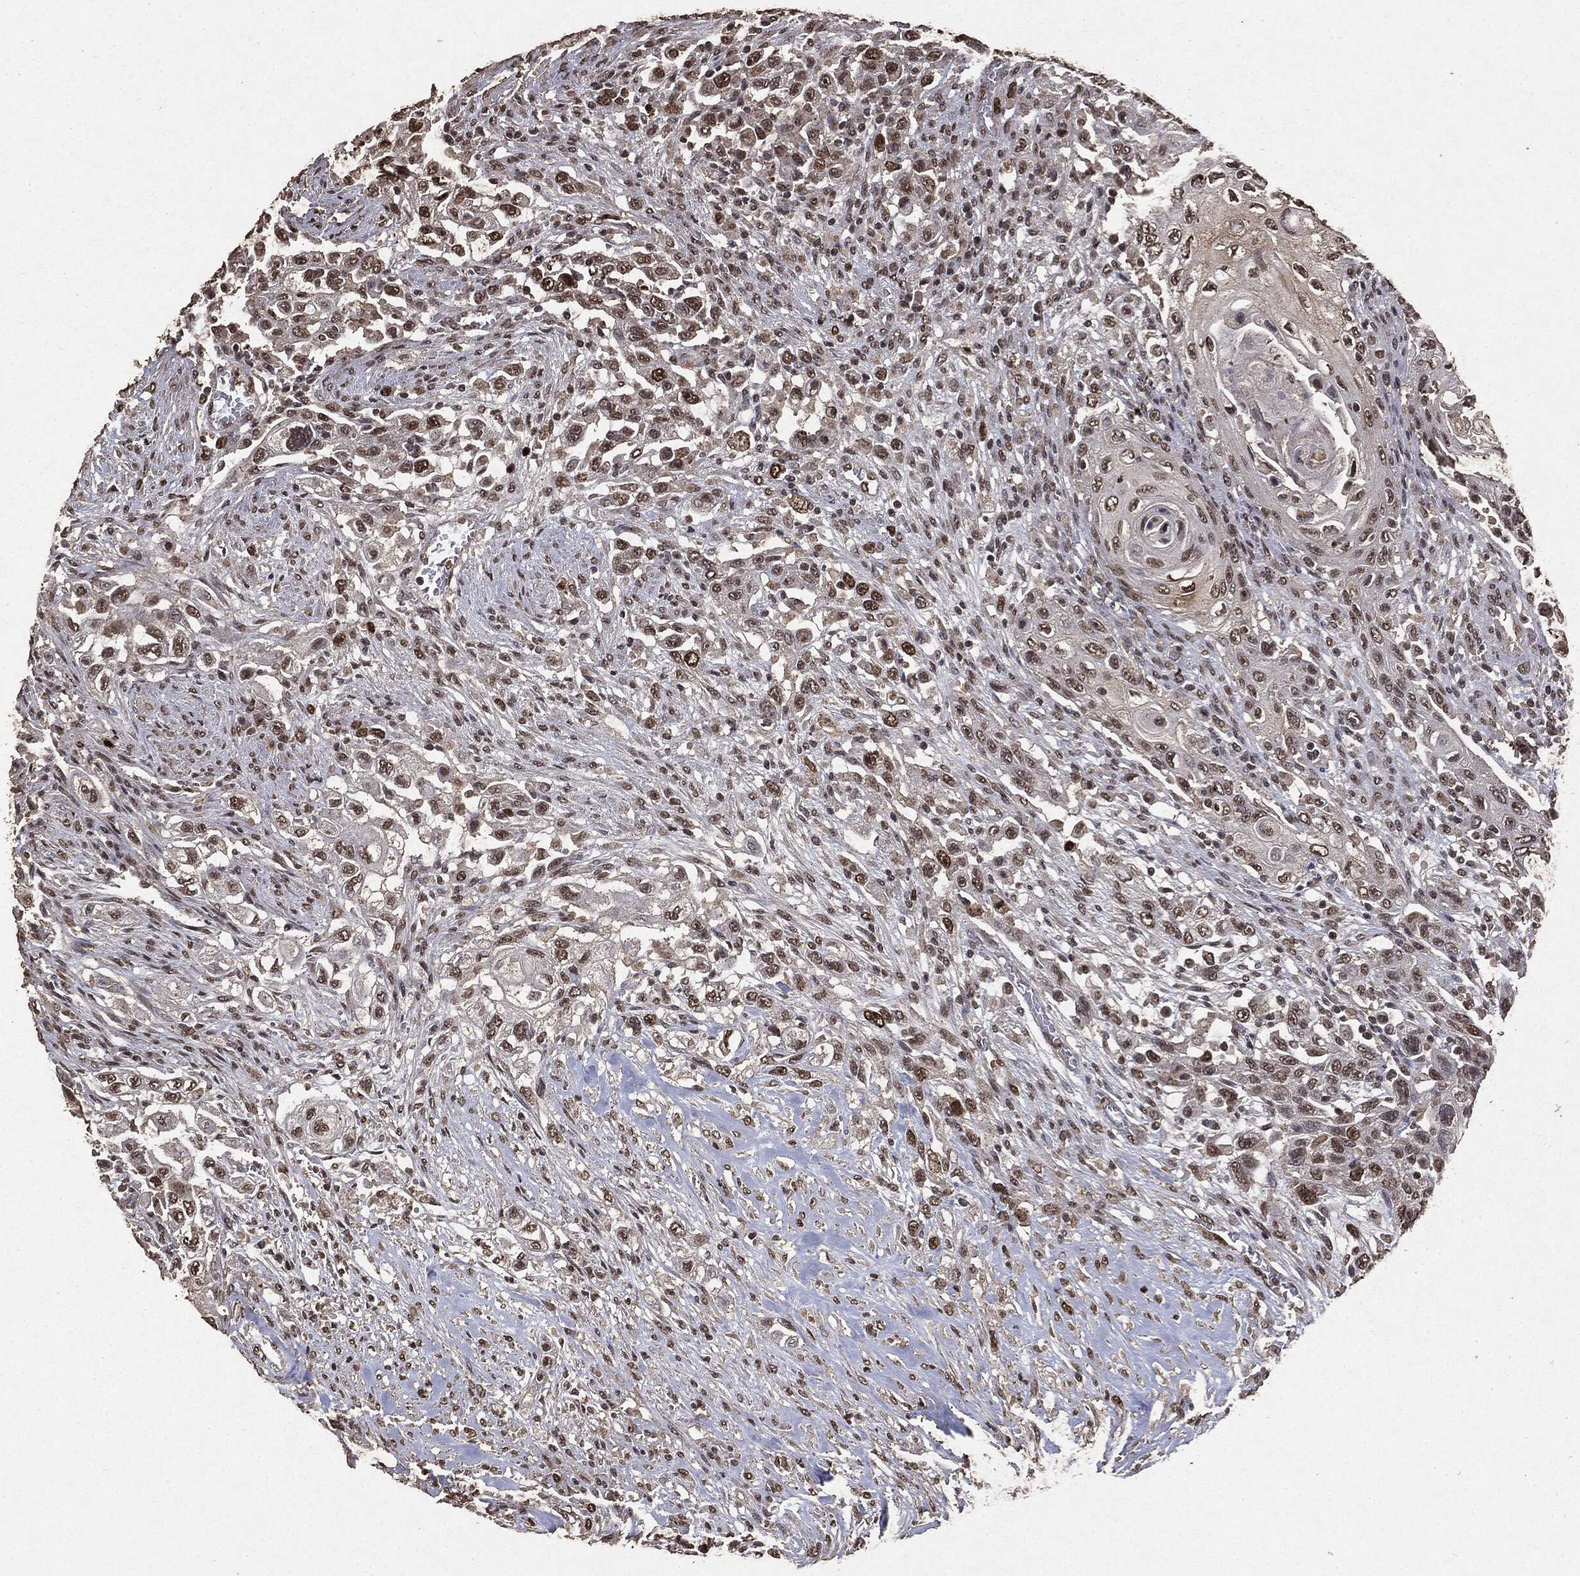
{"staining": {"intensity": "moderate", "quantity": "25%-75%", "location": "nuclear"}, "tissue": "urothelial cancer", "cell_type": "Tumor cells", "image_type": "cancer", "snomed": [{"axis": "morphology", "description": "Urothelial carcinoma, High grade"}, {"axis": "topography", "description": "Urinary bladder"}], "caption": "Urothelial cancer stained with a protein marker displays moderate staining in tumor cells.", "gene": "RAD18", "patient": {"sex": "female", "age": 56}}